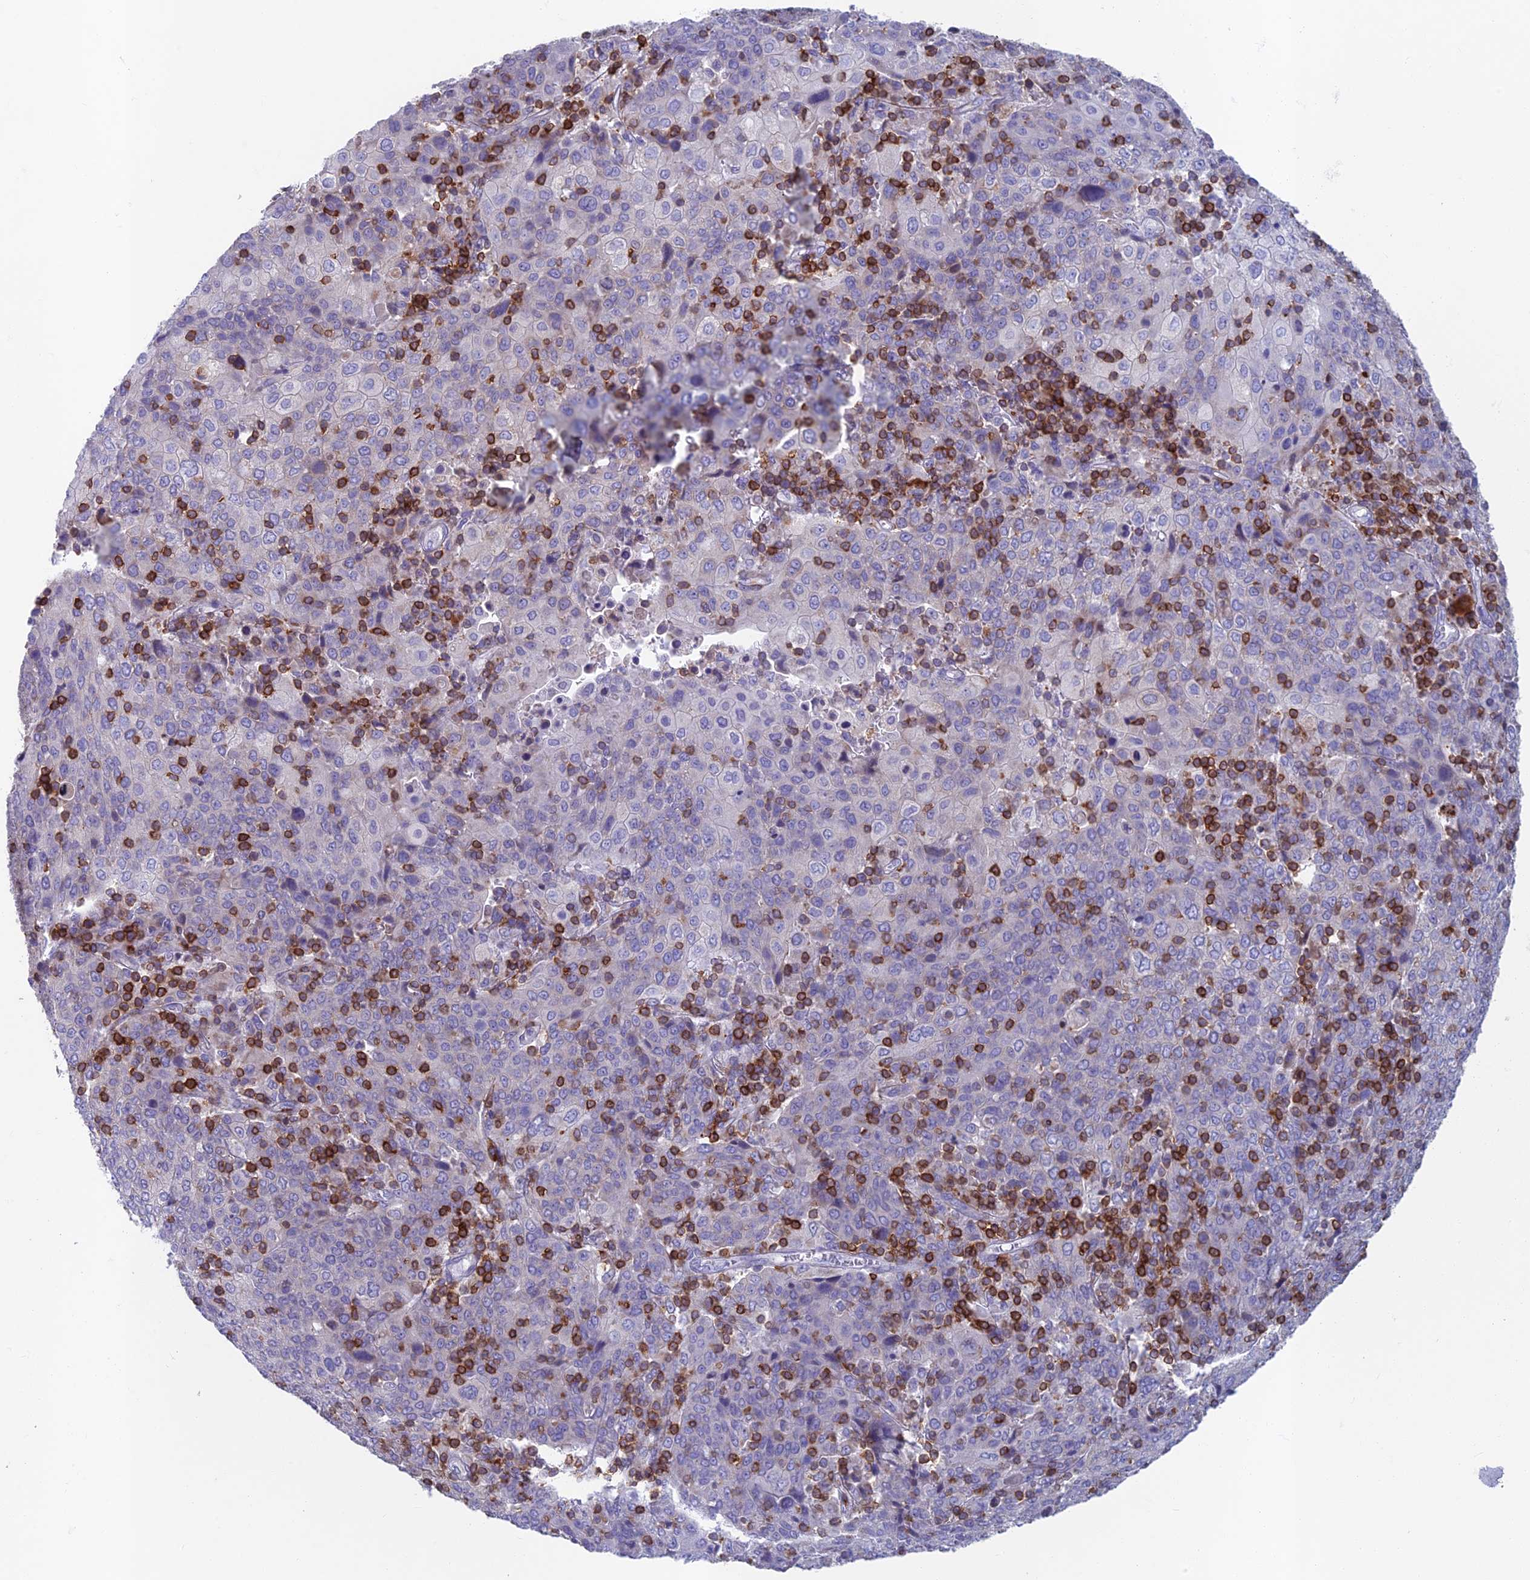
{"staining": {"intensity": "negative", "quantity": "none", "location": "none"}, "tissue": "cervical cancer", "cell_type": "Tumor cells", "image_type": "cancer", "snomed": [{"axis": "morphology", "description": "Squamous cell carcinoma, NOS"}, {"axis": "topography", "description": "Cervix"}], "caption": "Immunohistochemistry (IHC) photomicrograph of neoplastic tissue: cervical cancer stained with DAB (3,3'-diaminobenzidine) displays no significant protein staining in tumor cells.", "gene": "ABI3BP", "patient": {"sex": "female", "age": 67}}